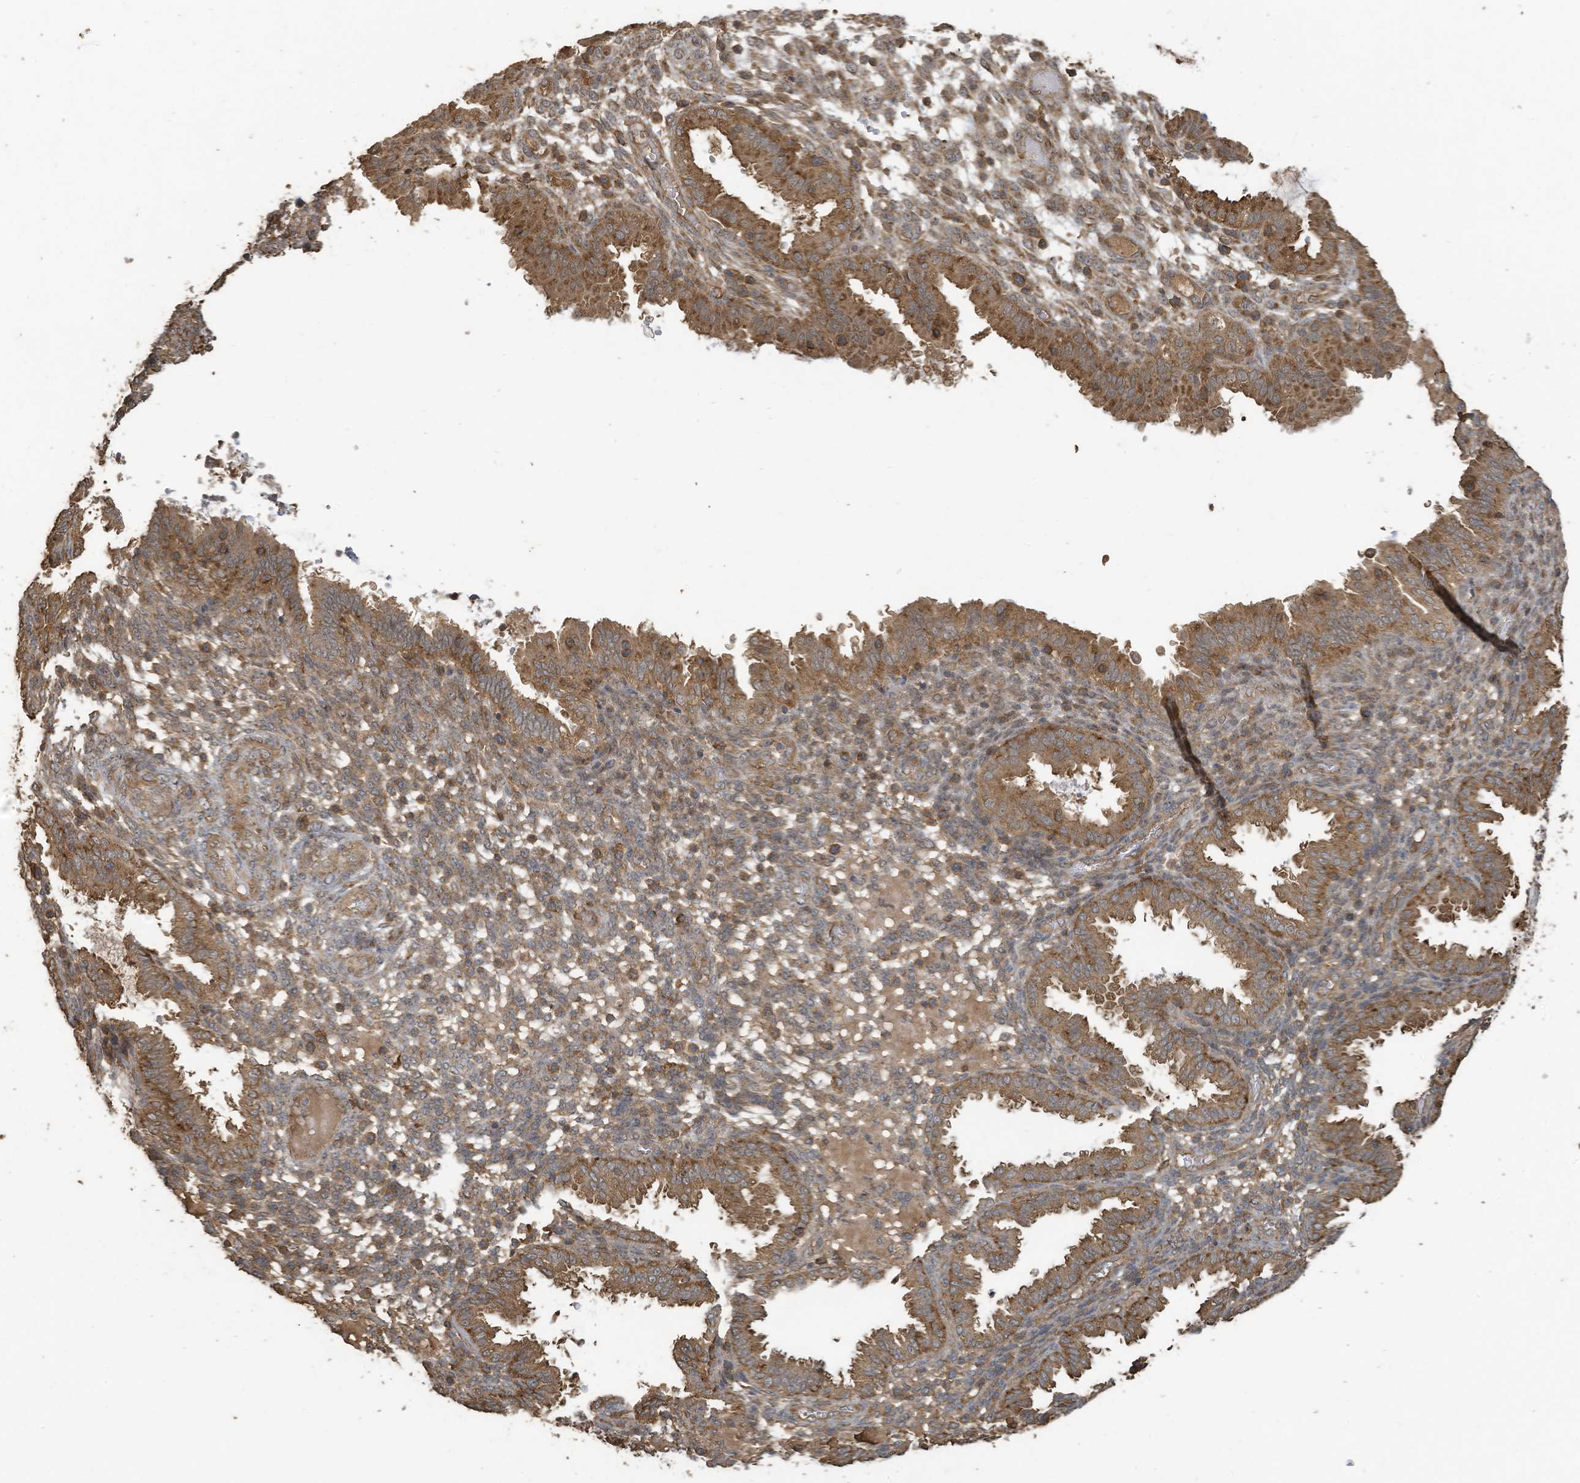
{"staining": {"intensity": "moderate", "quantity": "25%-75%", "location": "cytoplasmic/membranous"}, "tissue": "endometrium", "cell_type": "Cells in endometrial stroma", "image_type": "normal", "snomed": [{"axis": "morphology", "description": "Normal tissue, NOS"}, {"axis": "topography", "description": "Endometrium"}], "caption": "The immunohistochemical stain labels moderate cytoplasmic/membranous staining in cells in endometrial stroma of benign endometrium. (Brightfield microscopy of DAB IHC at high magnification).", "gene": "COX10", "patient": {"sex": "female", "age": 33}}